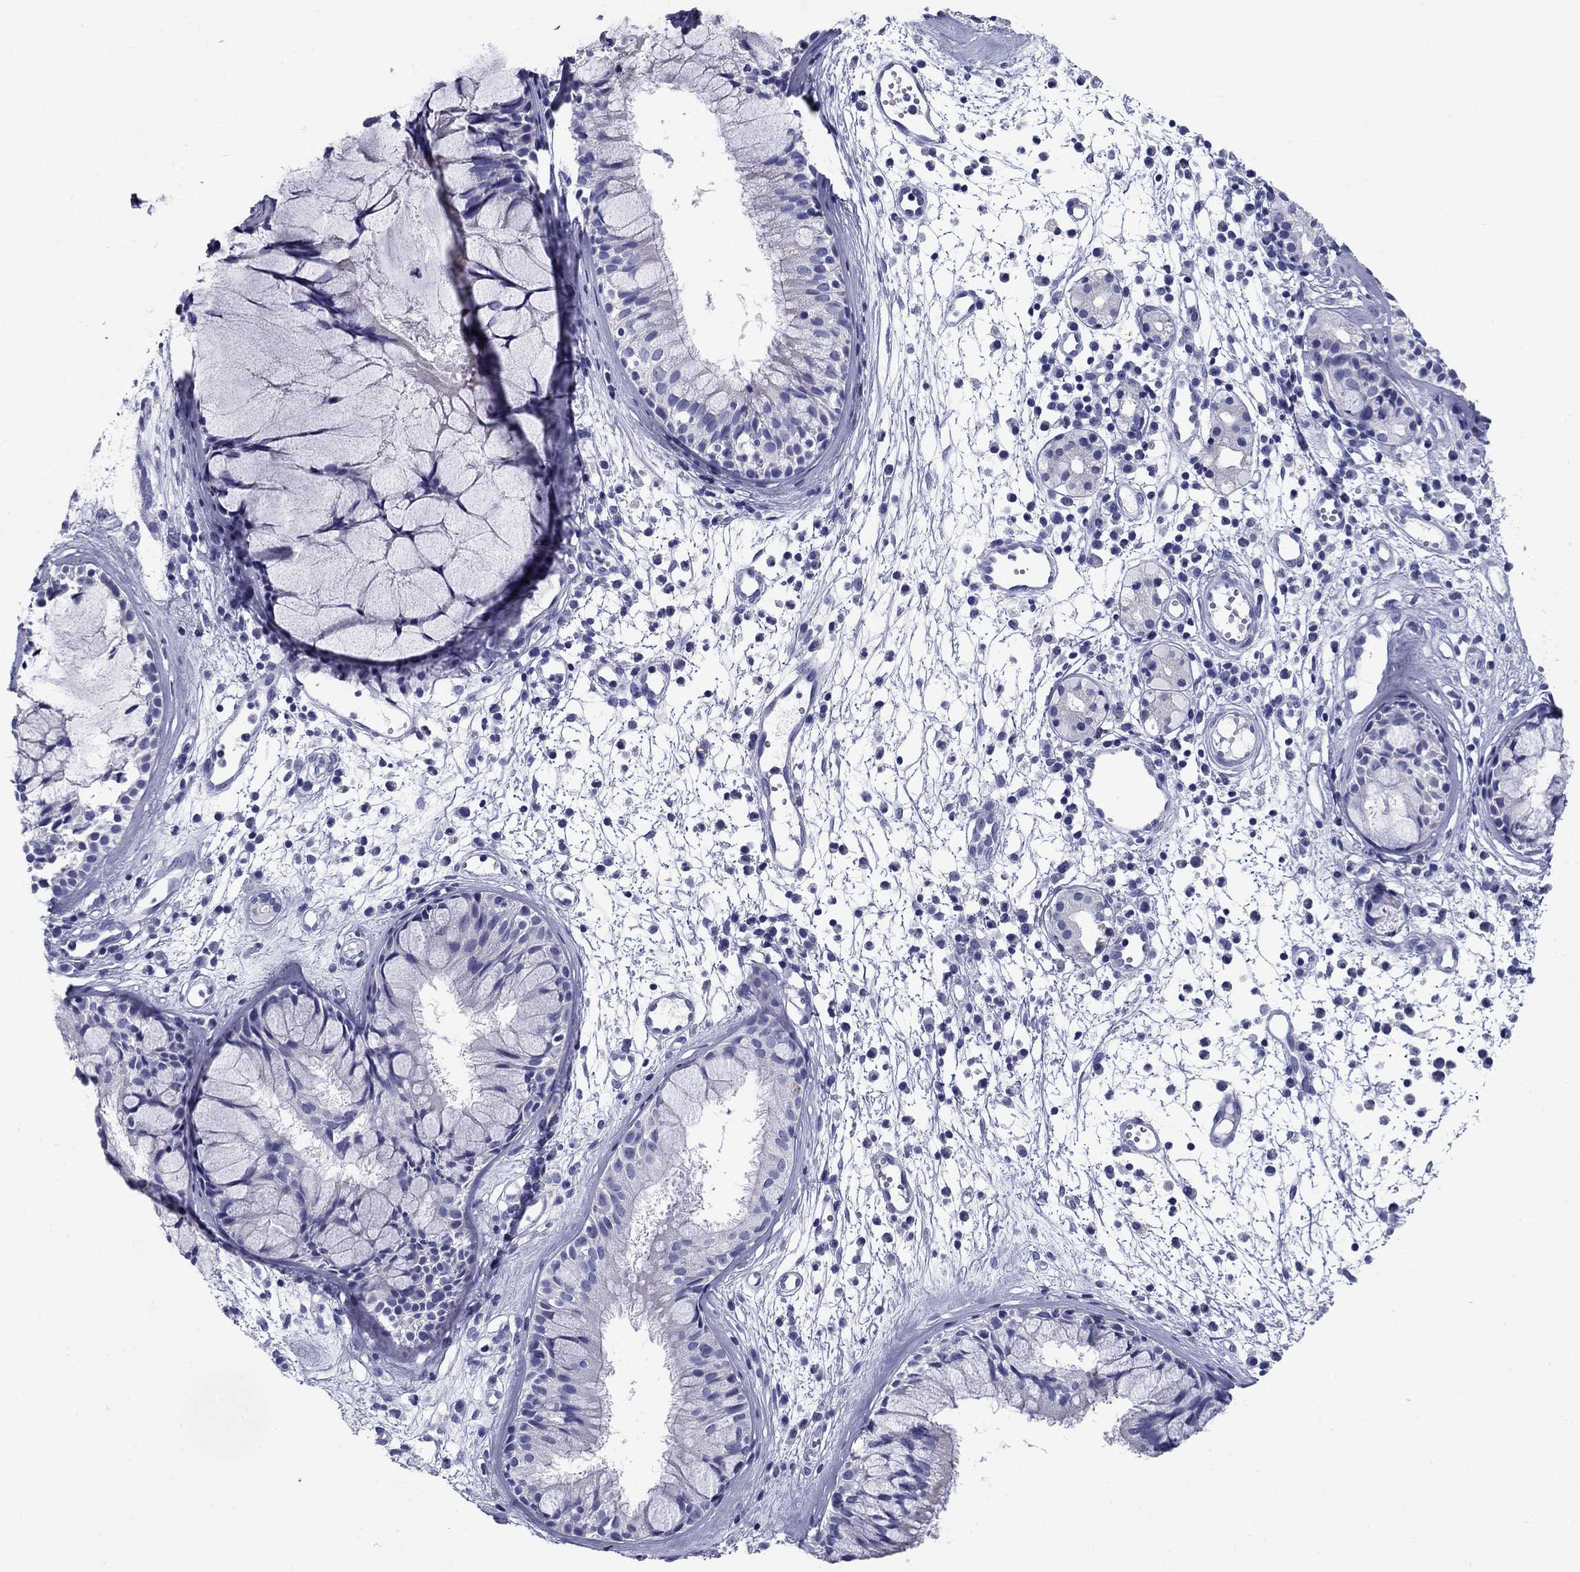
{"staining": {"intensity": "negative", "quantity": "none", "location": "none"}, "tissue": "nasopharynx", "cell_type": "Respiratory epithelial cells", "image_type": "normal", "snomed": [{"axis": "morphology", "description": "Normal tissue, NOS"}, {"axis": "topography", "description": "Nasopharynx"}], "caption": "The image reveals no staining of respiratory epithelial cells in unremarkable nasopharynx.", "gene": "UPB1", "patient": {"sex": "male", "age": 77}}